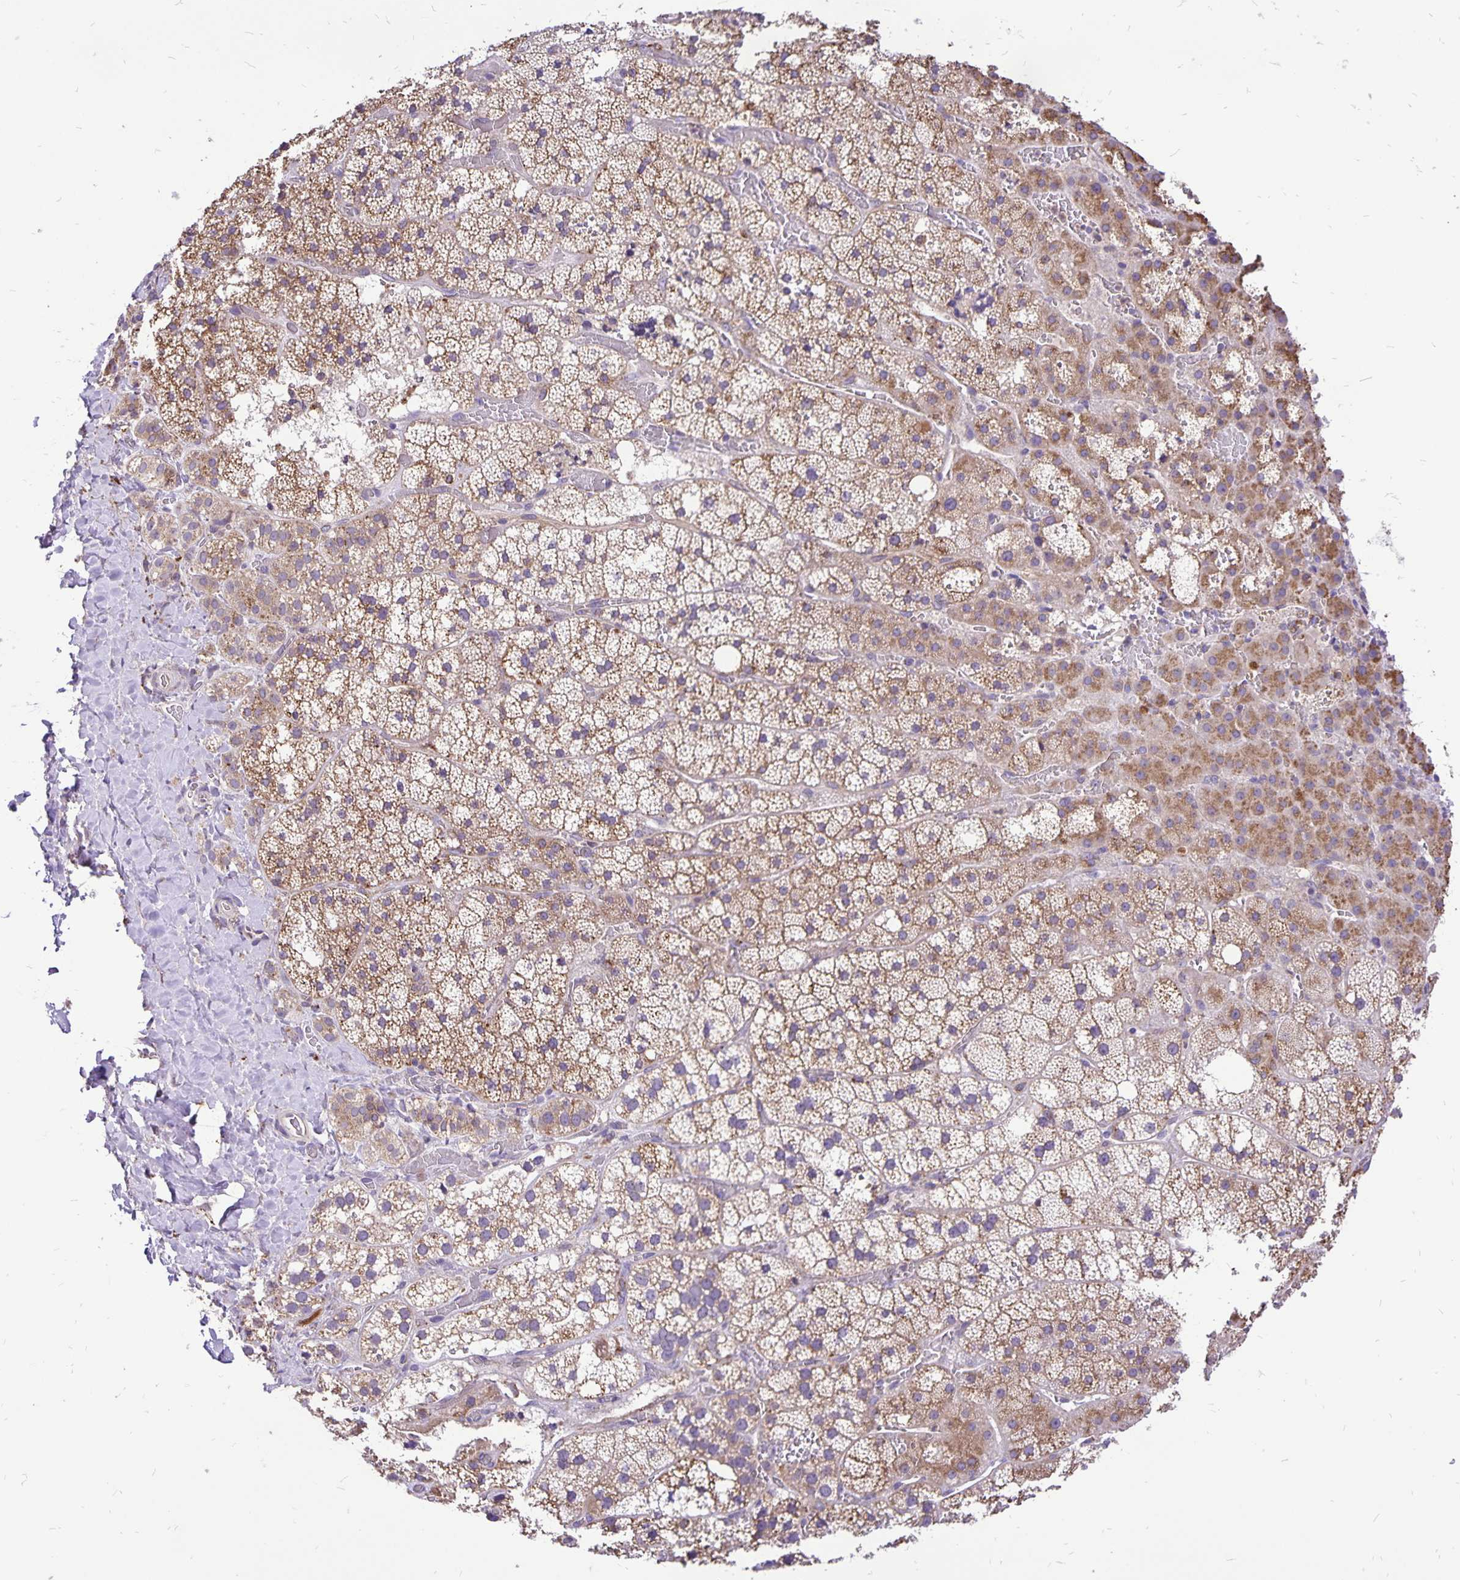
{"staining": {"intensity": "moderate", "quantity": ">75%", "location": "cytoplasmic/membranous"}, "tissue": "adrenal gland", "cell_type": "Glandular cells", "image_type": "normal", "snomed": [{"axis": "morphology", "description": "Normal tissue, NOS"}, {"axis": "topography", "description": "Adrenal gland"}], "caption": "The immunohistochemical stain shows moderate cytoplasmic/membranous staining in glandular cells of benign adrenal gland.", "gene": "EIF5A", "patient": {"sex": "male", "age": 53}}